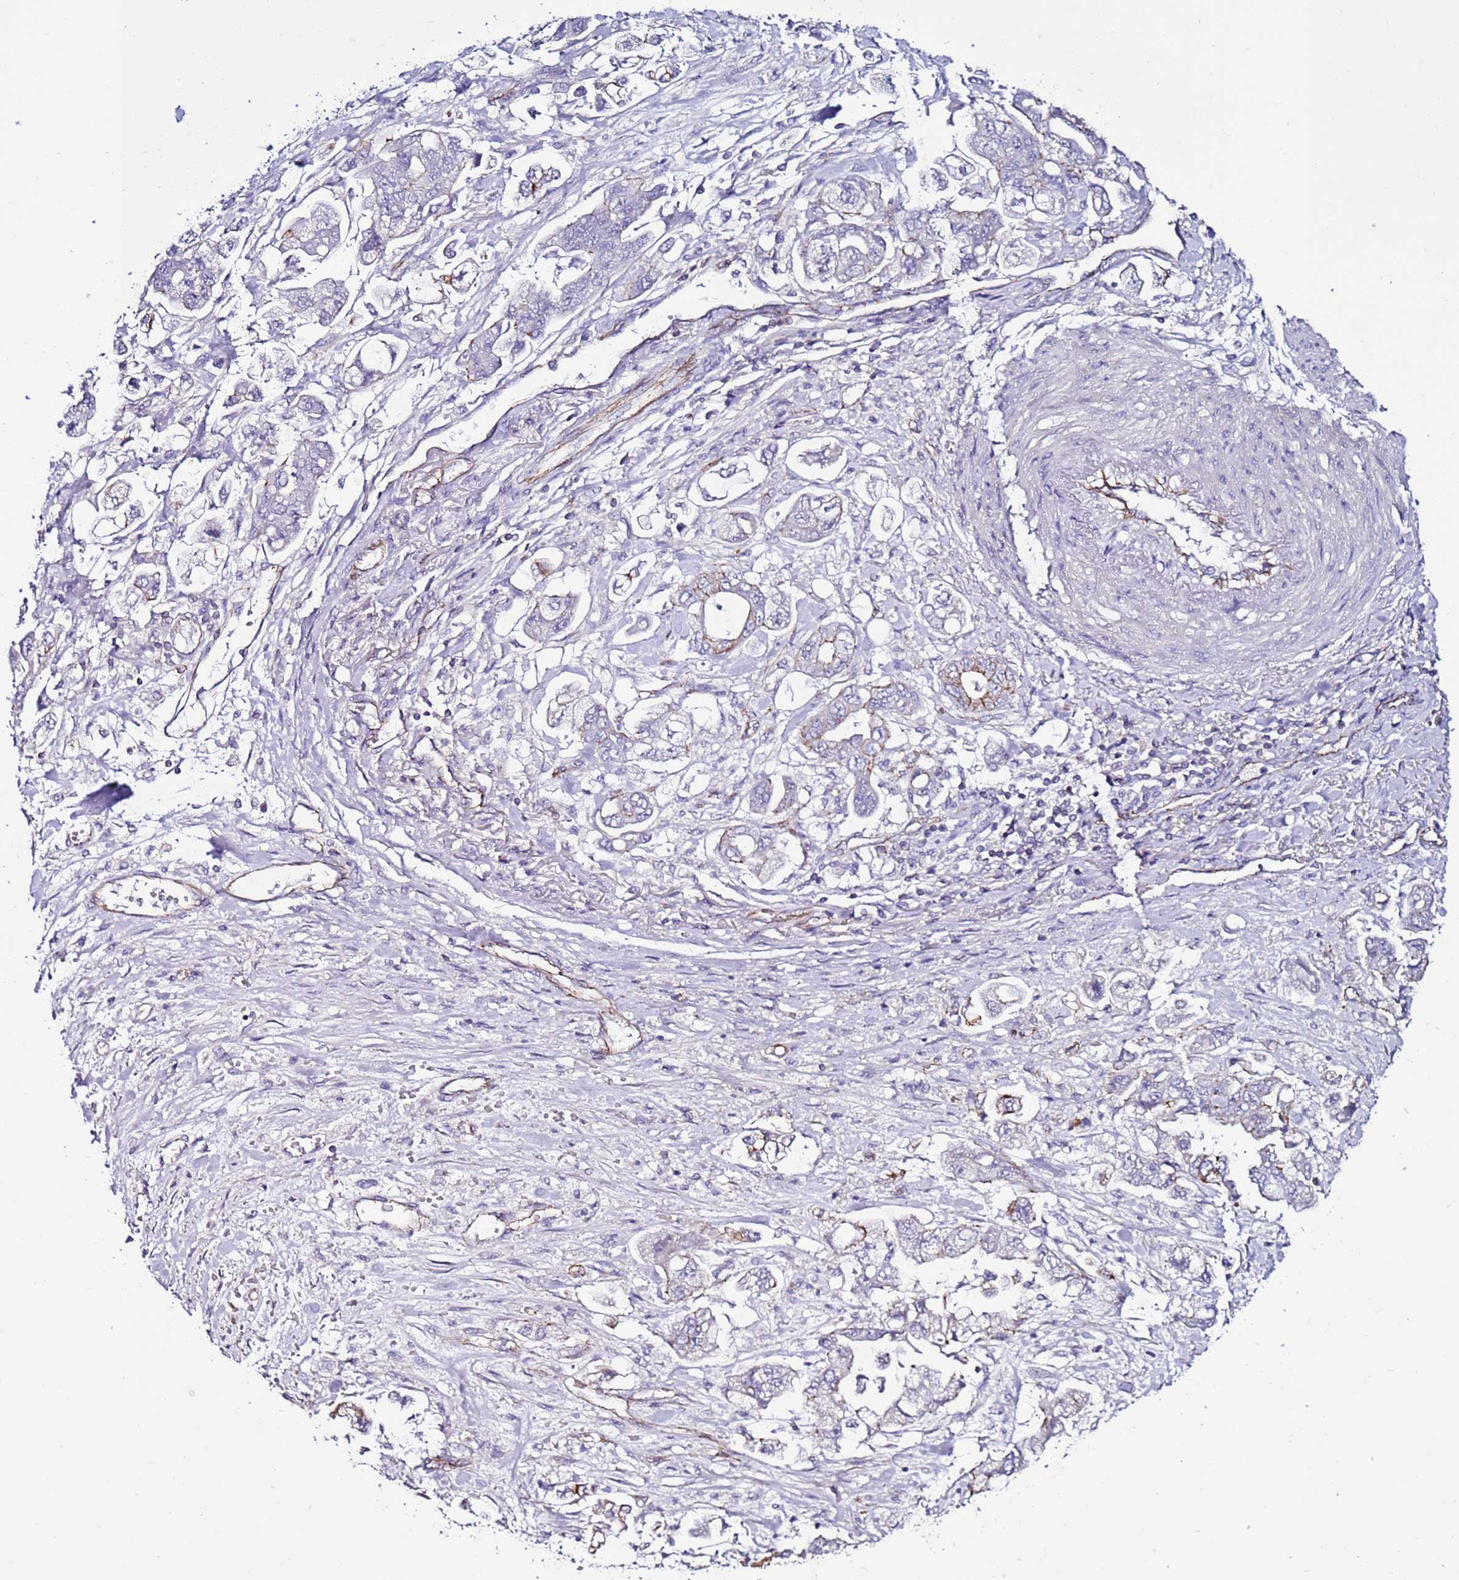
{"staining": {"intensity": "weak", "quantity": "<25%", "location": "cytoplasmic/membranous"}, "tissue": "stomach cancer", "cell_type": "Tumor cells", "image_type": "cancer", "snomed": [{"axis": "morphology", "description": "Adenocarcinoma, NOS"}, {"axis": "topography", "description": "Stomach"}], "caption": "DAB immunohistochemical staining of human stomach cancer shows no significant positivity in tumor cells.", "gene": "TENM3", "patient": {"sex": "male", "age": 62}}